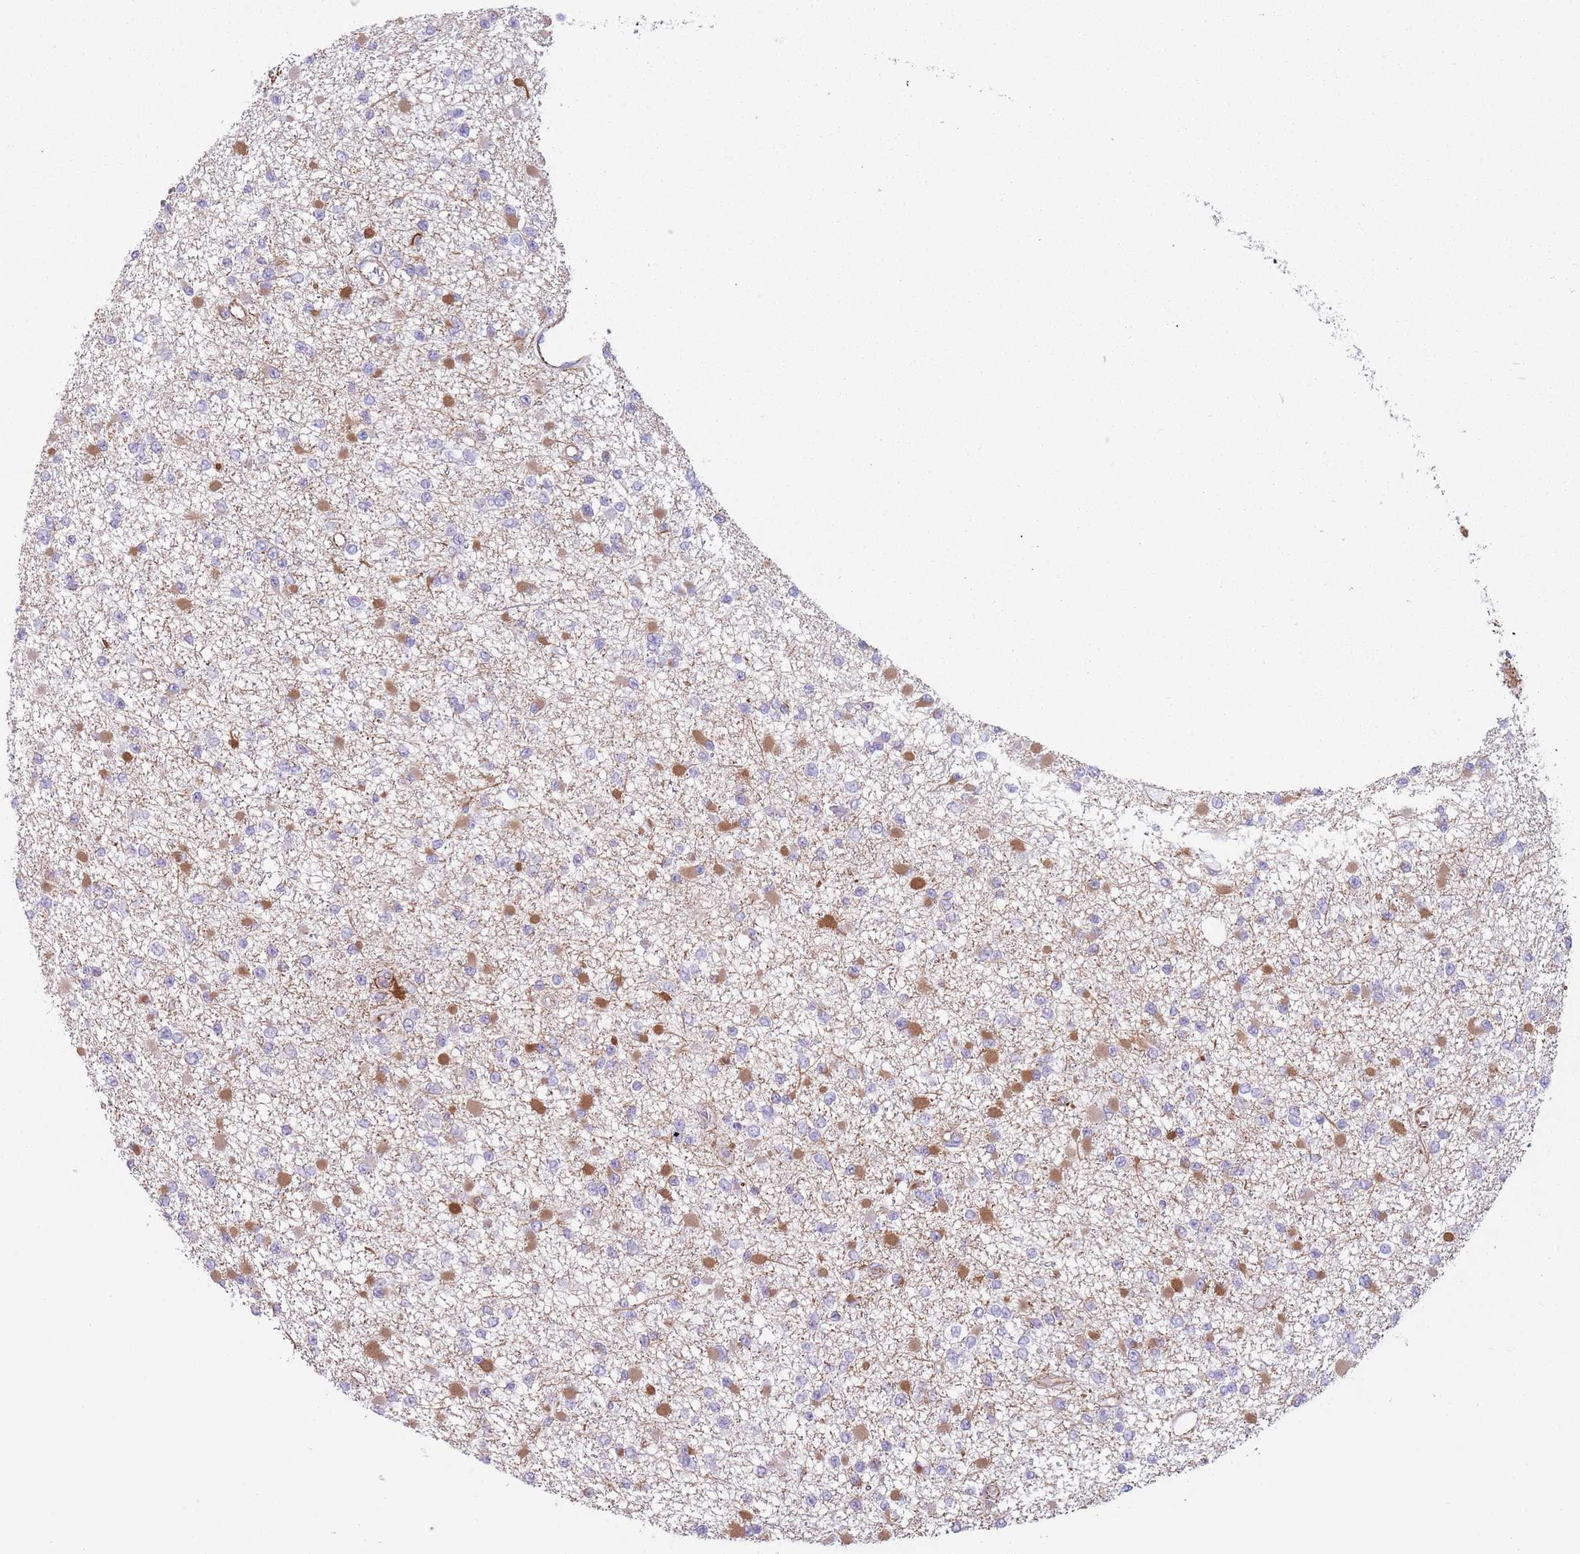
{"staining": {"intensity": "moderate", "quantity": "25%-75%", "location": "cytoplasmic/membranous"}, "tissue": "glioma", "cell_type": "Tumor cells", "image_type": "cancer", "snomed": [{"axis": "morphology", "description": "Glioma, malignant, Low grade"}, {"axis": "topography", "description": "Brain"}], "caption": "Moderate cytoplasmic/membranous expression for a protein is appreciated in approximately 25%-75% of tumor cells of malignant glioma (low-grade) using IHC.", "gene": "PTCD1", "patient": {"sex": "female", "age": 22}}